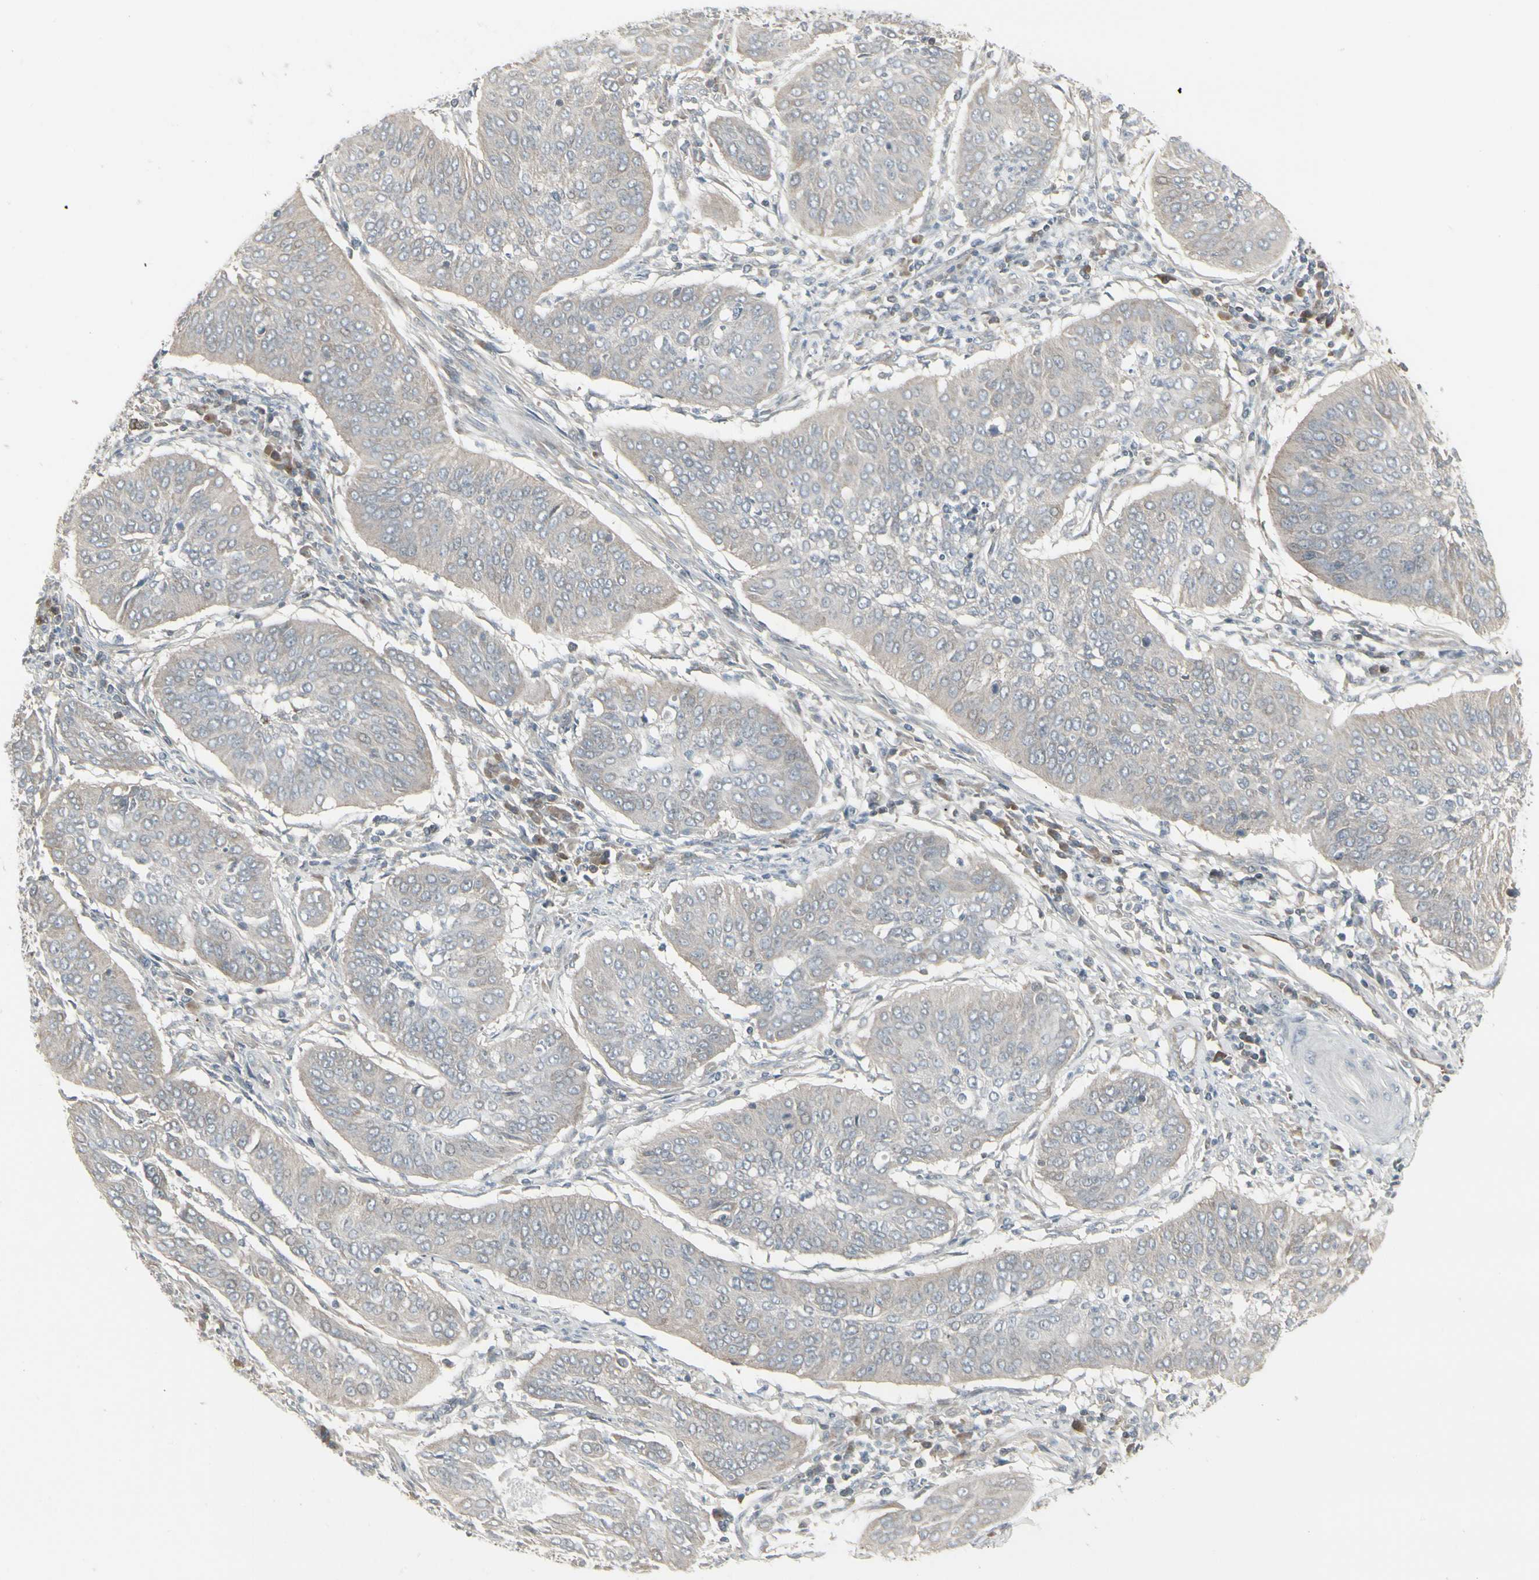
{"staining": {"intensity": "weak", "quantity": ">75%", "location": "cytoplasmic/membranous"}, "tissue": "cervical cancer", "cell_type": "Tumor cells", "image_type": "cancer", "snomed": [{"axis": "morphology", "description": "Normal tissue, NOS"}, {"axis": "morphology", "description": "Squamous cell carcinoma, NOS"}, {"axis": "topography", "description": "Cervix"}], "caption": "About >75% of tumor cells in human cervical cancer (squamous cell carcinoma) reveal weak cytoplasmic/membranous protein positivity as visualized by brown immunohistochemical staining.", "gene": "EPS15", "patient": {"sex": "female", "age": 39}}